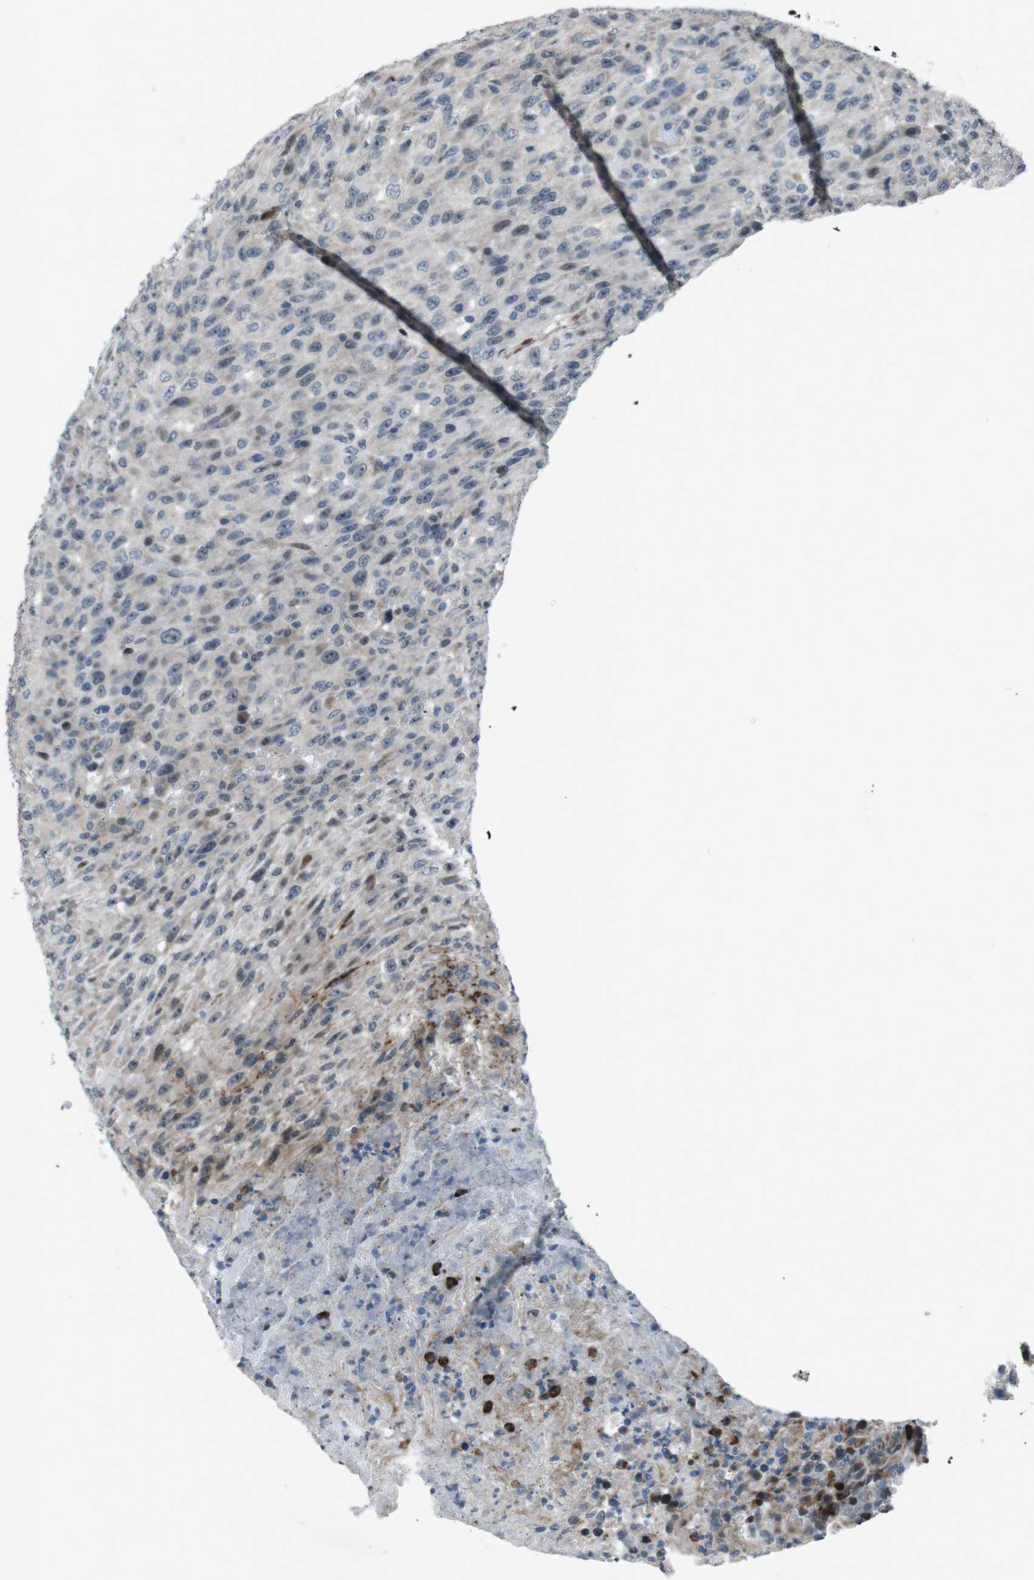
{"staining": {"intensity": "moderate", "quantity": "<25%", "location": "nuclear"}, "tissue": "urothelial cancer", "cell_type": "Tumor cells", "image_type": "cancer", "snomed": [{"axis": "morphology", "description": "Urothelial carcinoma, High grade"}, {"axis": "topography", "description": "Urinary bladder"}], "caption": "A micrograph of urothelial cancer stained for a protein shows moderate nuclear brown staining in tumor cells. (DAB IHC with brightfield microscopy, high magnification).", "gene": "PBRM1", "patient": {"sex": "male", "age": 66}}